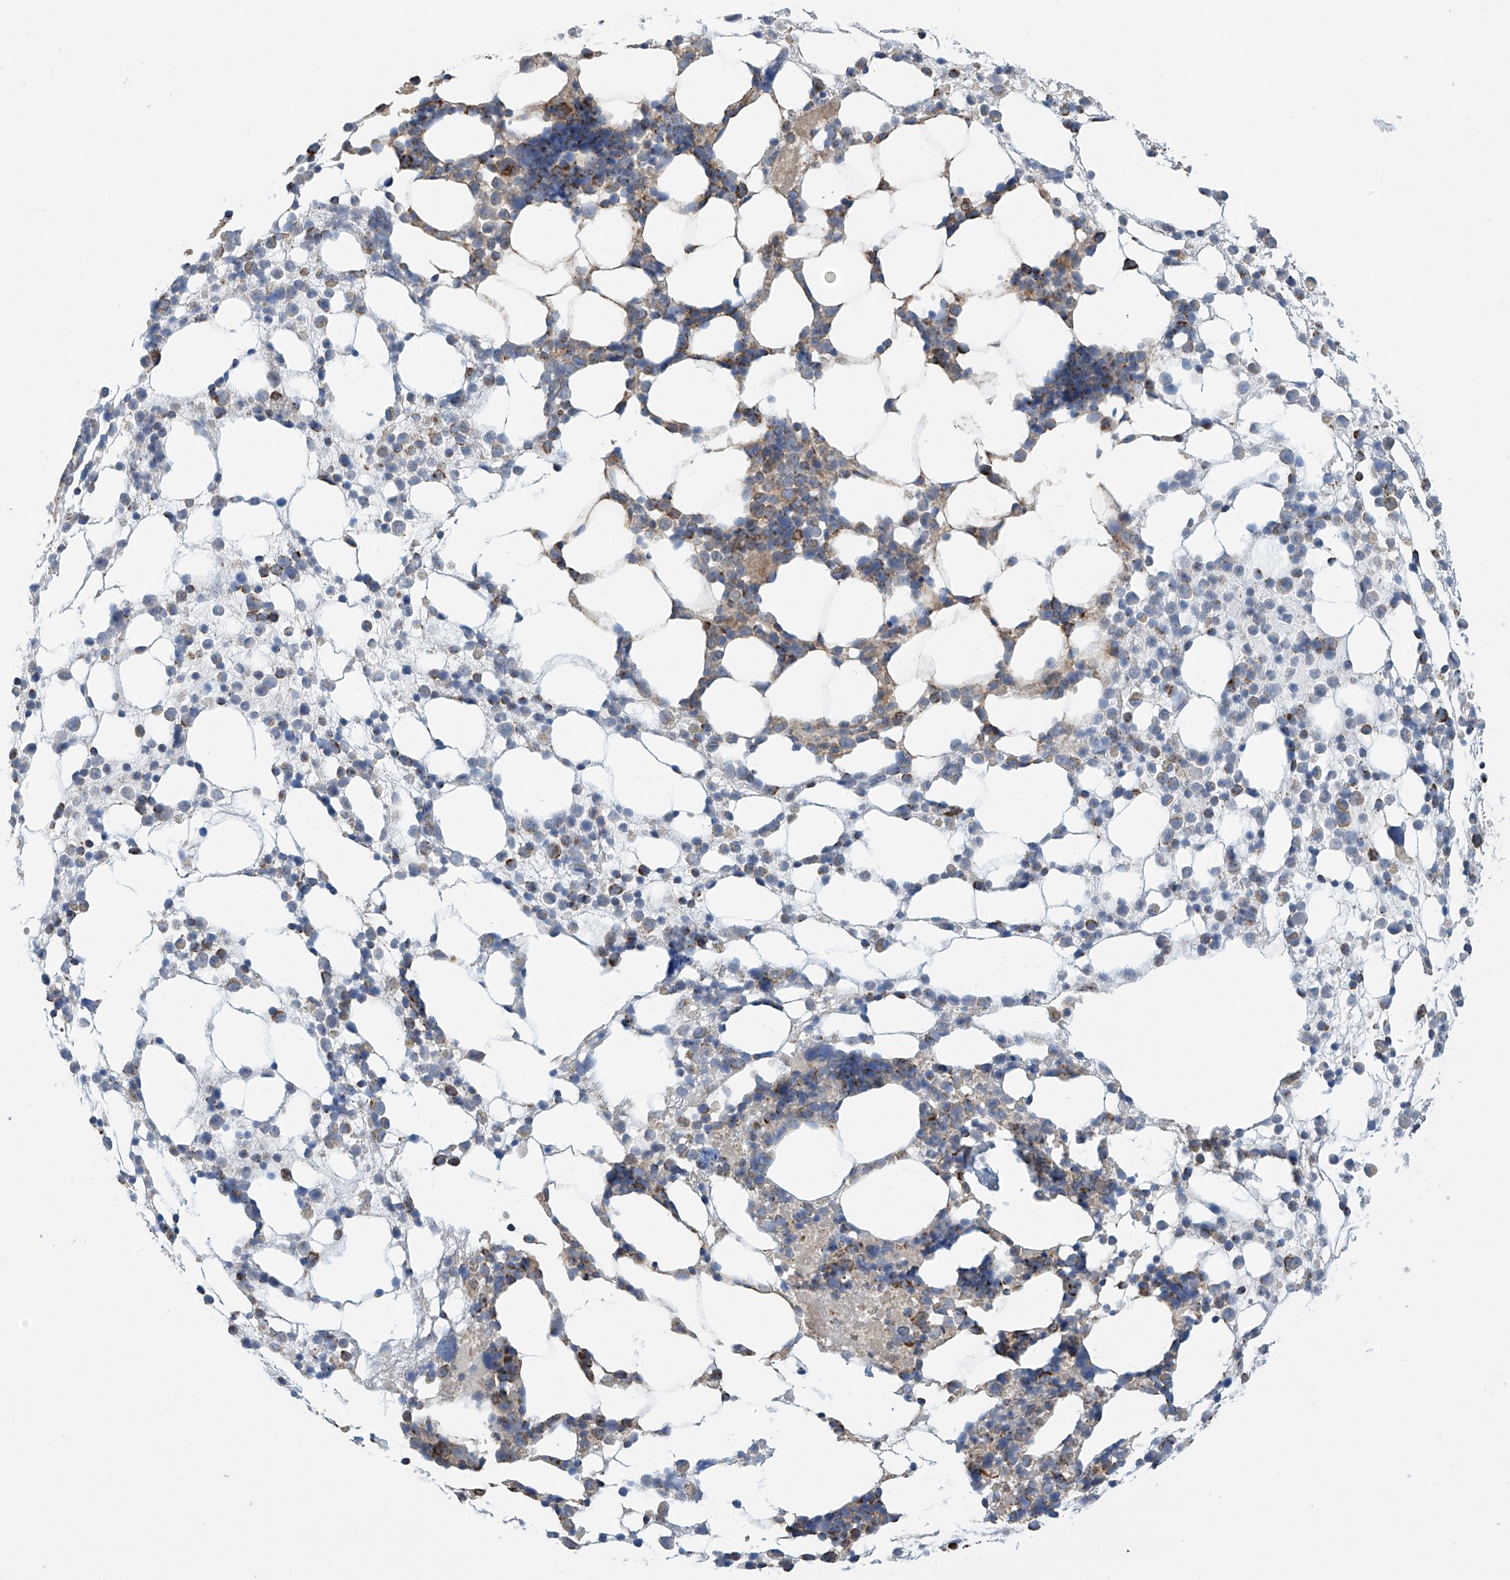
{"staining": {"intensity": "moderate", "quantity": "25%-75%", "location": "cytoplasmic/membranous"}, "tissue": "bone marrow", "cell_type": "Hematopoietic cells", "image_type": "normal", "snomed": [{"axis": "morphology", "description": "Normal tissue, NOS"}, {"axis": "topography", "description": "Bone marrow"}], "caption": "This is a histology image of immunohistochemistry staining of benign bone marrow, which shows moderate expression in the cytoplasmic/membranous of hematopoietic cells.", "gene": "PNPT1", "patient": {"sex": "female", "age": 57}}